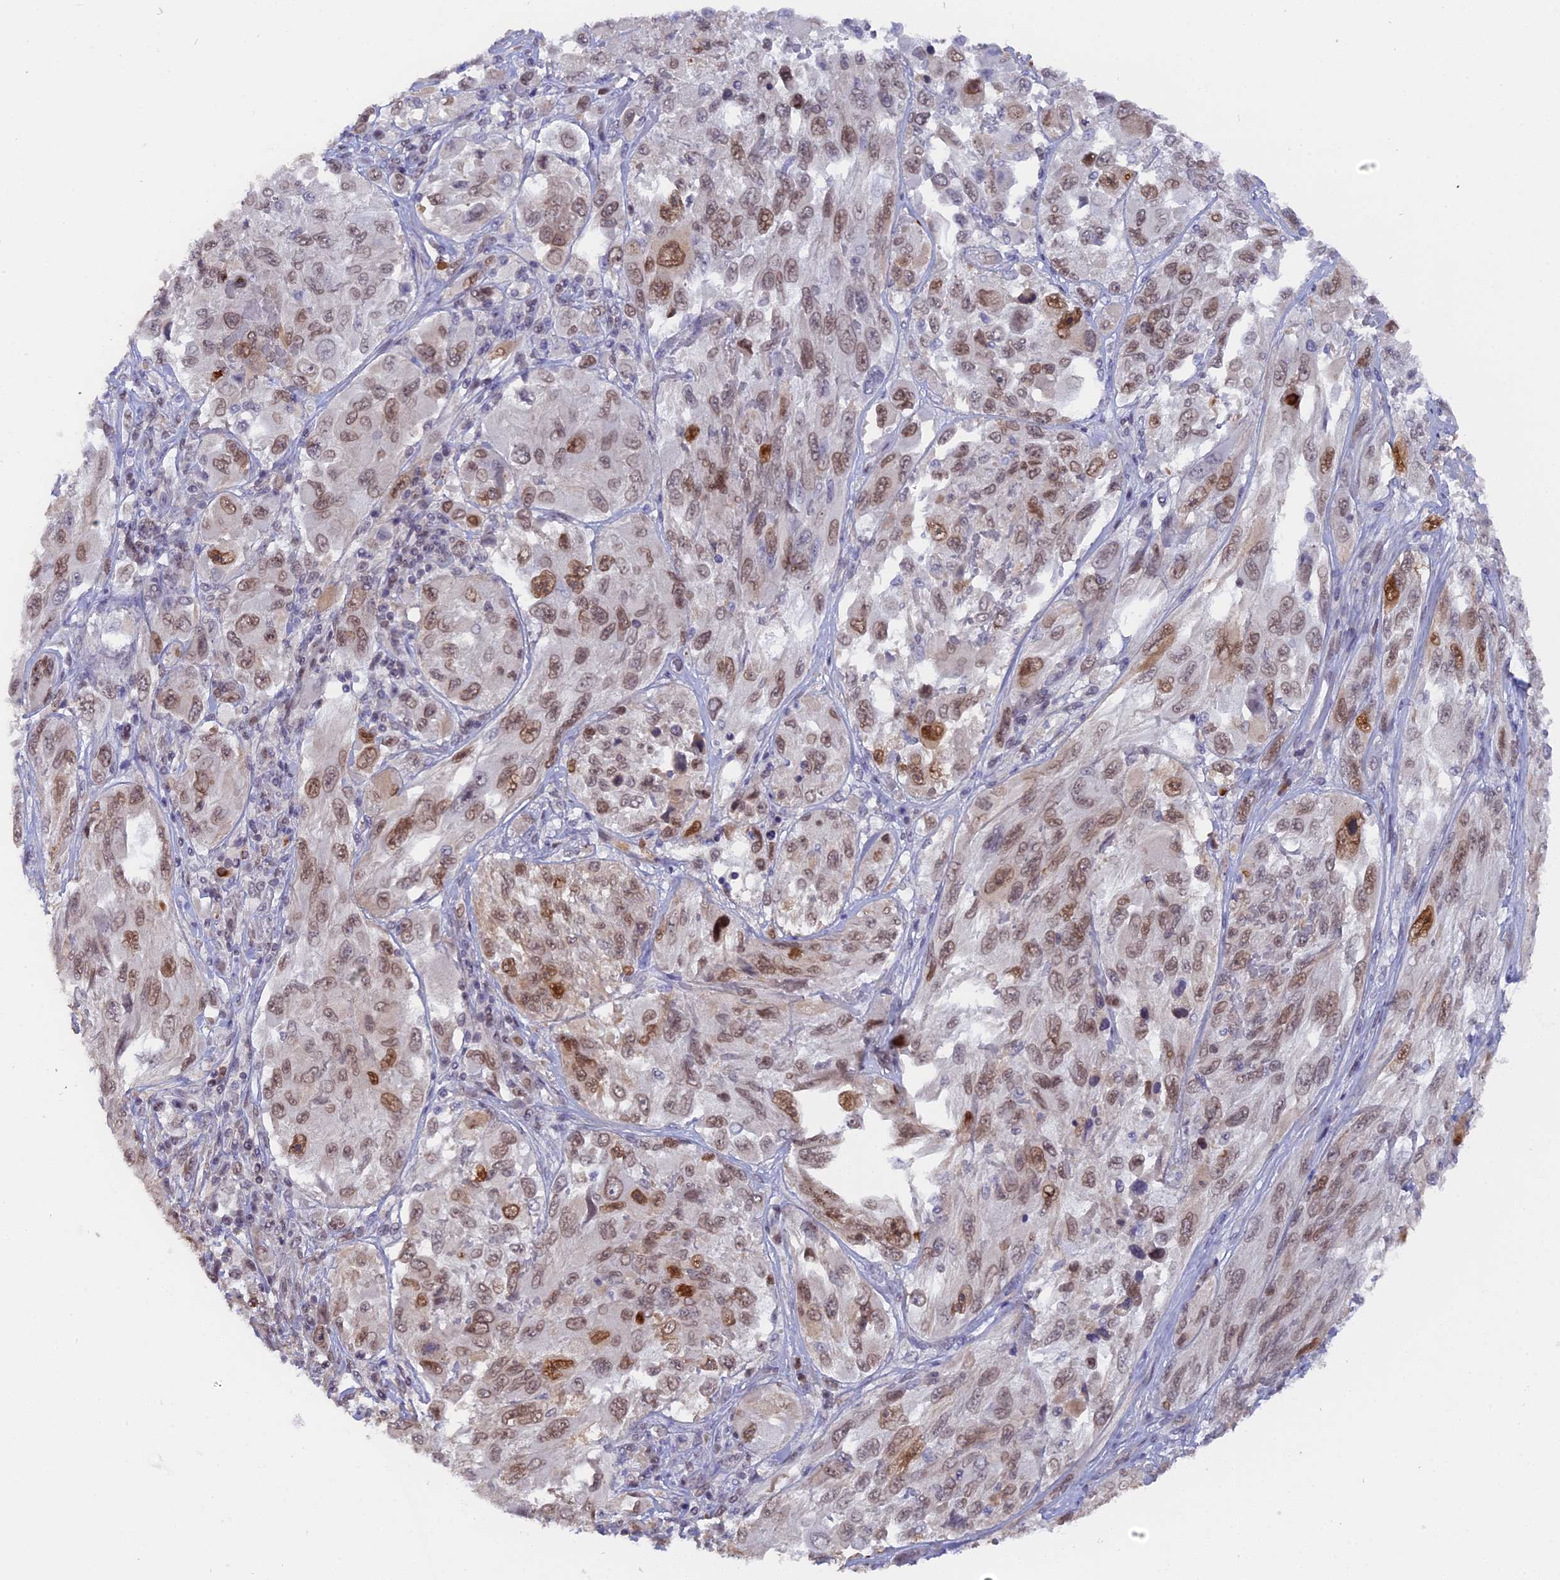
{"staining": {"intensity": "moderate", "quantity": ">75%", "location": "nuclear"}, "tissue": "melanoma", "cell_type": "Tumor cells", "image_type": "cancer", "snomed": [{"axis": "morphology", "description": "Malignant melanoma, NOS"}, {"axis": "topography", "description": "Skin"}], "caption": "High-magnification brightfield microscopy of melanoma stained with DAB (brown) and counterstained with hematoxylin (blue). tumor cells exhibit moderate nuclear positivity is identified in approximately>75% of cells.", "gene": "PYGO1", "patient": {"sex": "female", "age": 91}}